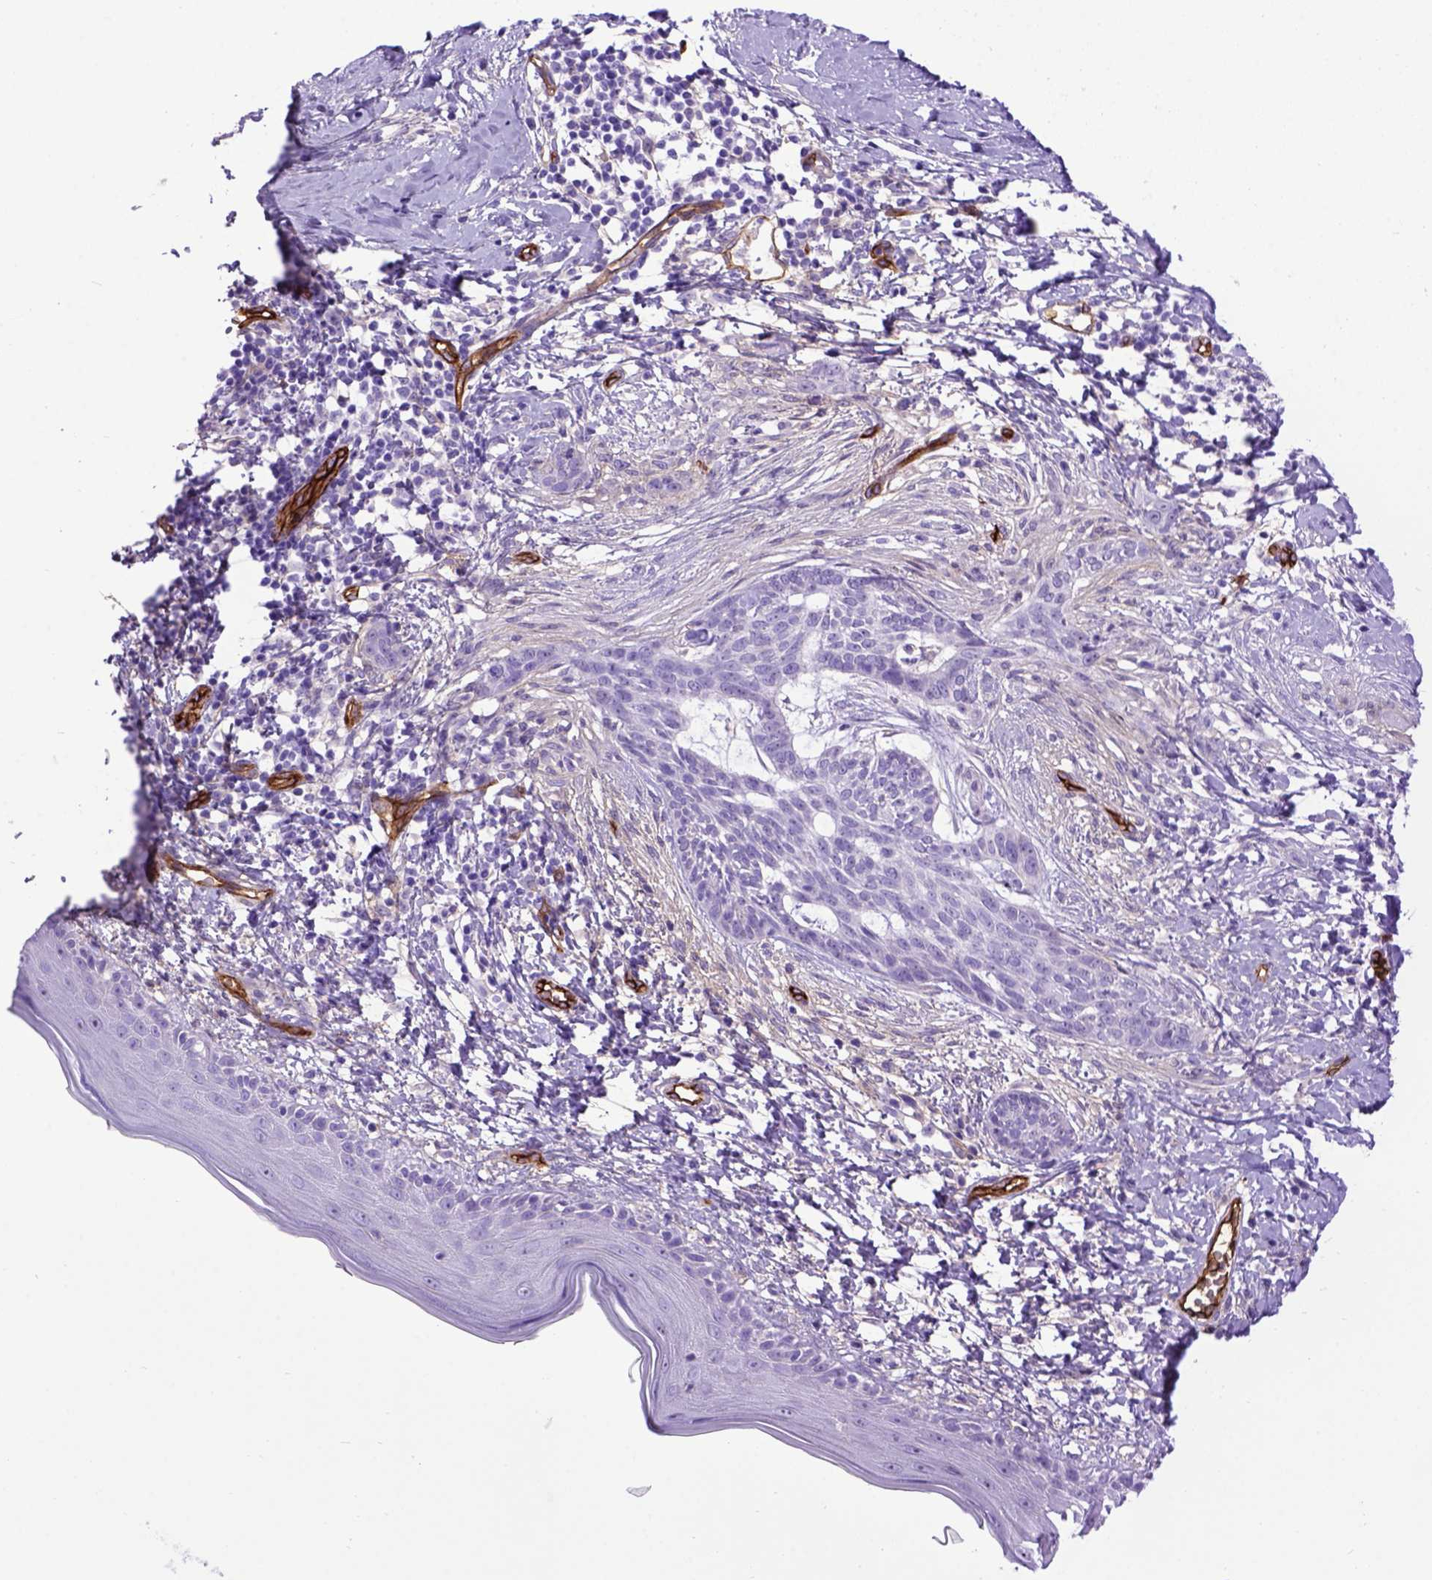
{"staining": {"intensity": "negative", "quantity": "none", "location": "none"}, "tissue": "skin cancer", "cell_type": "Tumor cells", "image_type": "cancer", "snomed": [{"axis": "morphology", "description": "Normal tissue, NOS"}, {"axis": "morphology", "description": "Basal cell carcinoma"}, {"axis": "topography", "description": "Skin"}], "caption": "Human basal cell carcinoma (skin) stained for a protein using immunohistochemistry (IHC) exhibits no staining in tumor cells.", "gene": "ENG", "patient": {"sex": "male", "age": 84}}